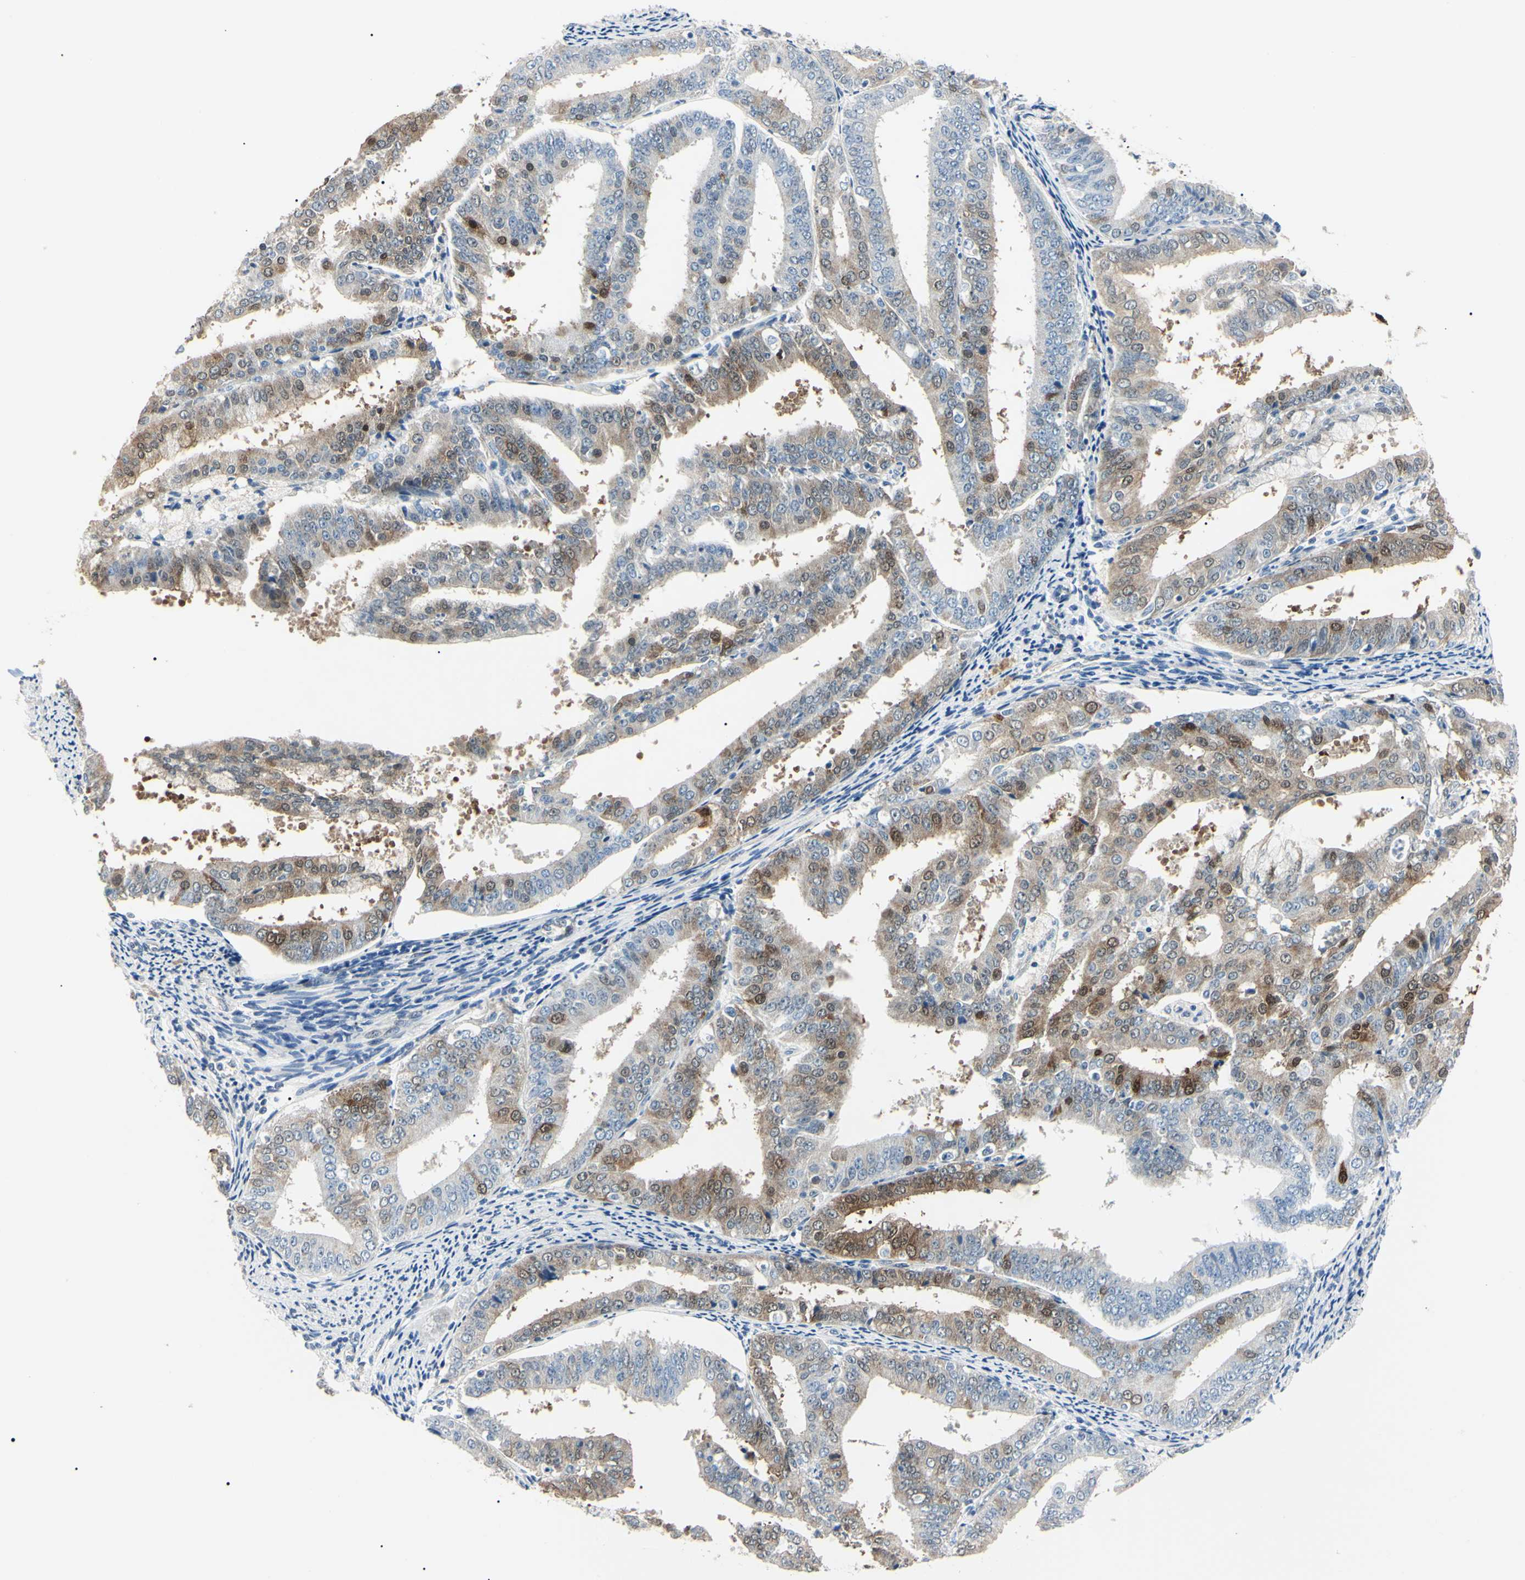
{"staining": {"intensity": "strong", "quantity": "<25%", "location": "cytoplasmic/membranous,nuclear"}, "tissue": "endometrial cancer", "cell_type": "Tumor cells", "image_type": "cancer", "snomed": [{"axis": "morphology", "description": "Adenocarcinoma, NOS"}, {"axis": "topography", "description": "Endometrium"}], "caption": "An immunohistochemistry micrograph of neoplastic tissue is shown. Protein staining in brown highlights strong cytoplasmic/membranous and nuclear positivity in endometrial cancer within tumor cells. The staining was performed using DAB to visualize the protein expression in brown, while the nuclei were stained in blue with hematoxylin (Magnification: 20x).", "gene": "AKR1C3", "patient": {"sex": "female", "age": 63}}